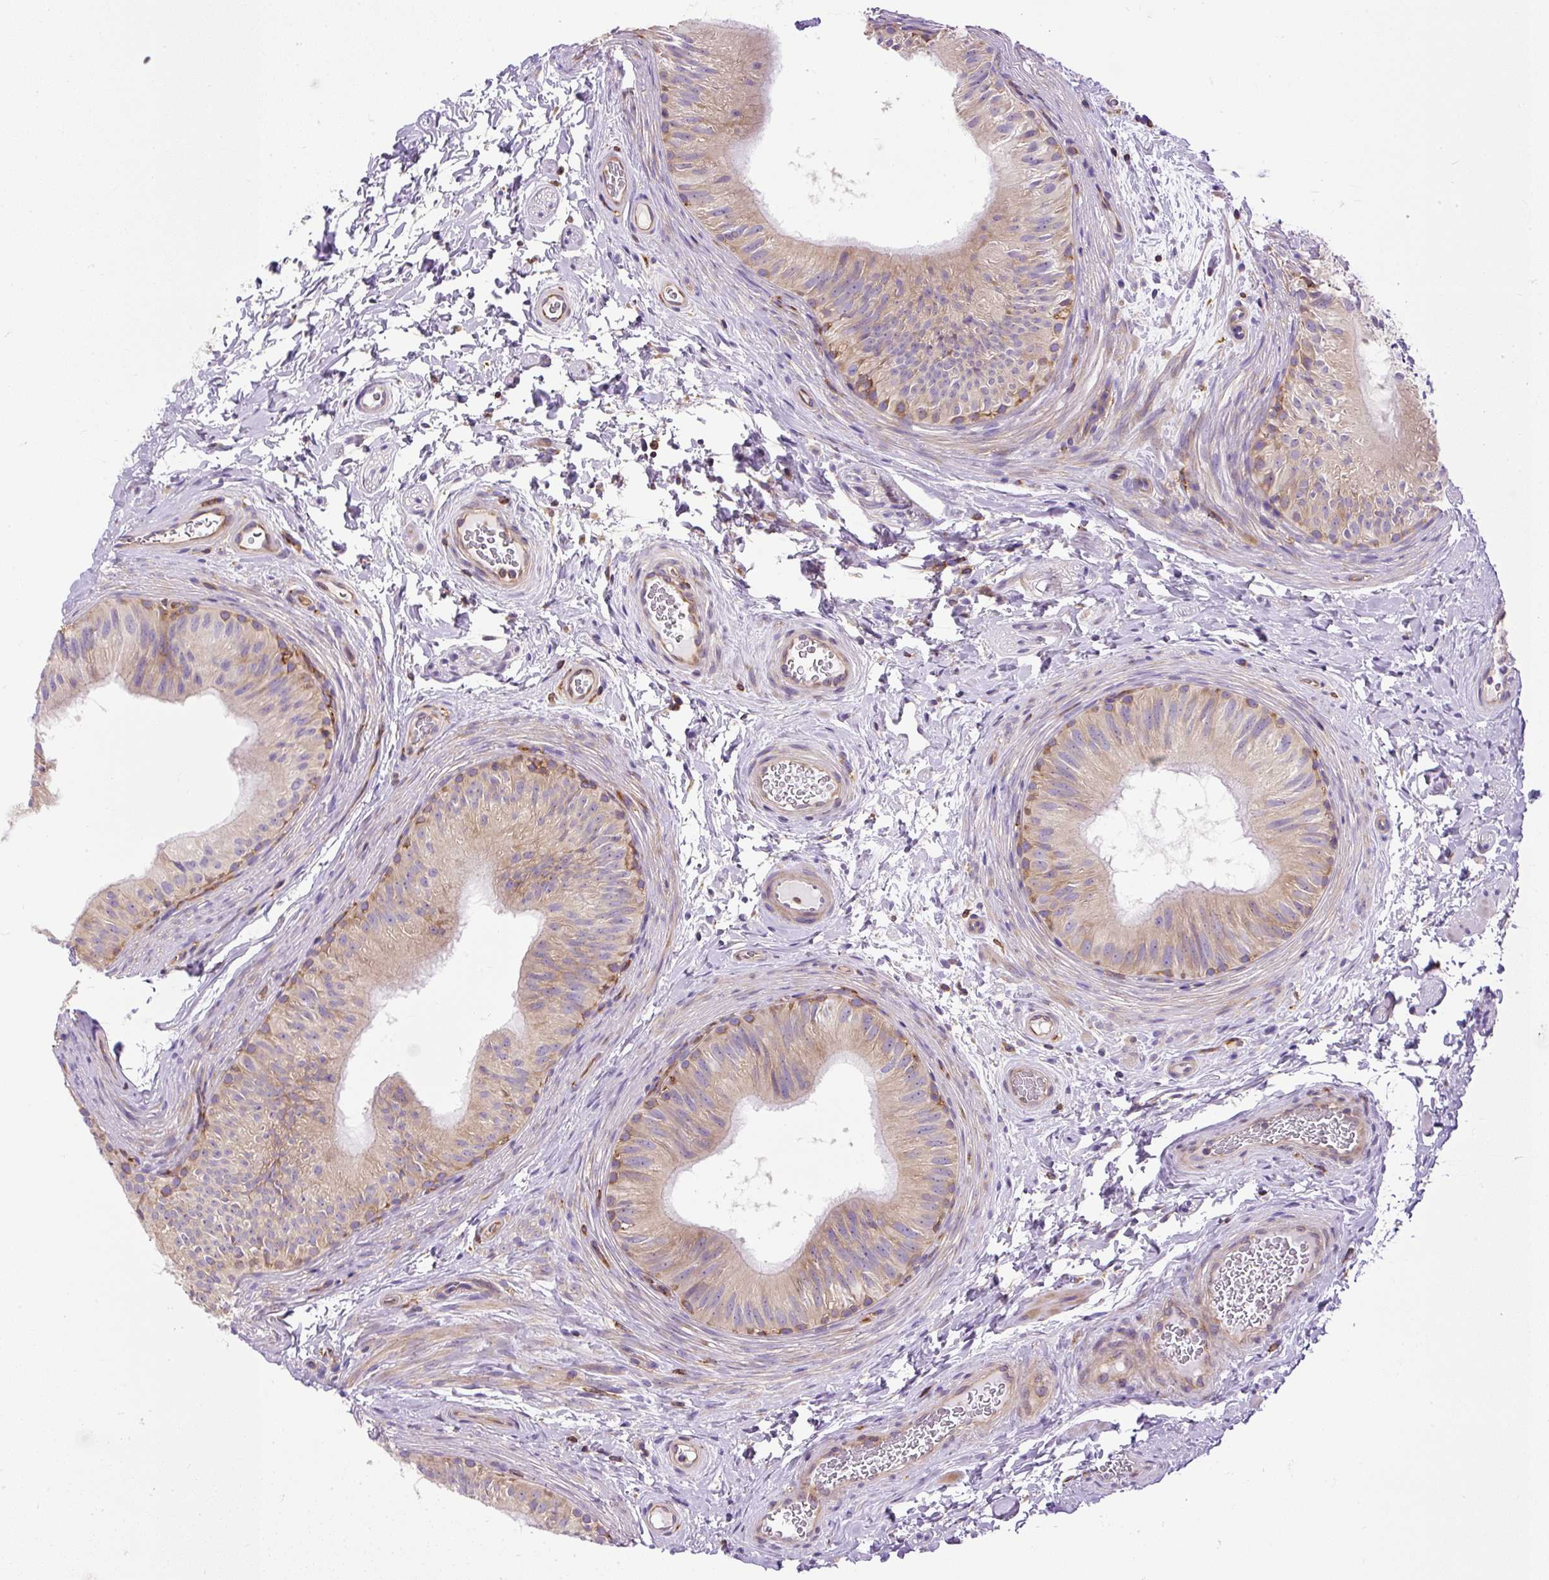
{"staining": {"intensity": "weak", "quantity": "25%-75%", "location": "cytoplasmic/membranous"}, "tissue": "epididymis", "cell_type": "Glandular cells", "image_type": "normal", "snomed": [{"axis": "morphology", "description": "Normal tissue, NOS"}, {"axis": "topography", "description": "Epididymis"}], "caption": "A high-resolution micrograph shows immunohistochemistry (IHC) staining of benign epididymis, which reveals weak cytoplasmic/membranous expression in about 25%-75% of glandular cells. (brown staining indicates protein expression, while blue staining denotes nuclei).", "gene": "MAP1S", "patient": {"sex": "male", "age": 24}}